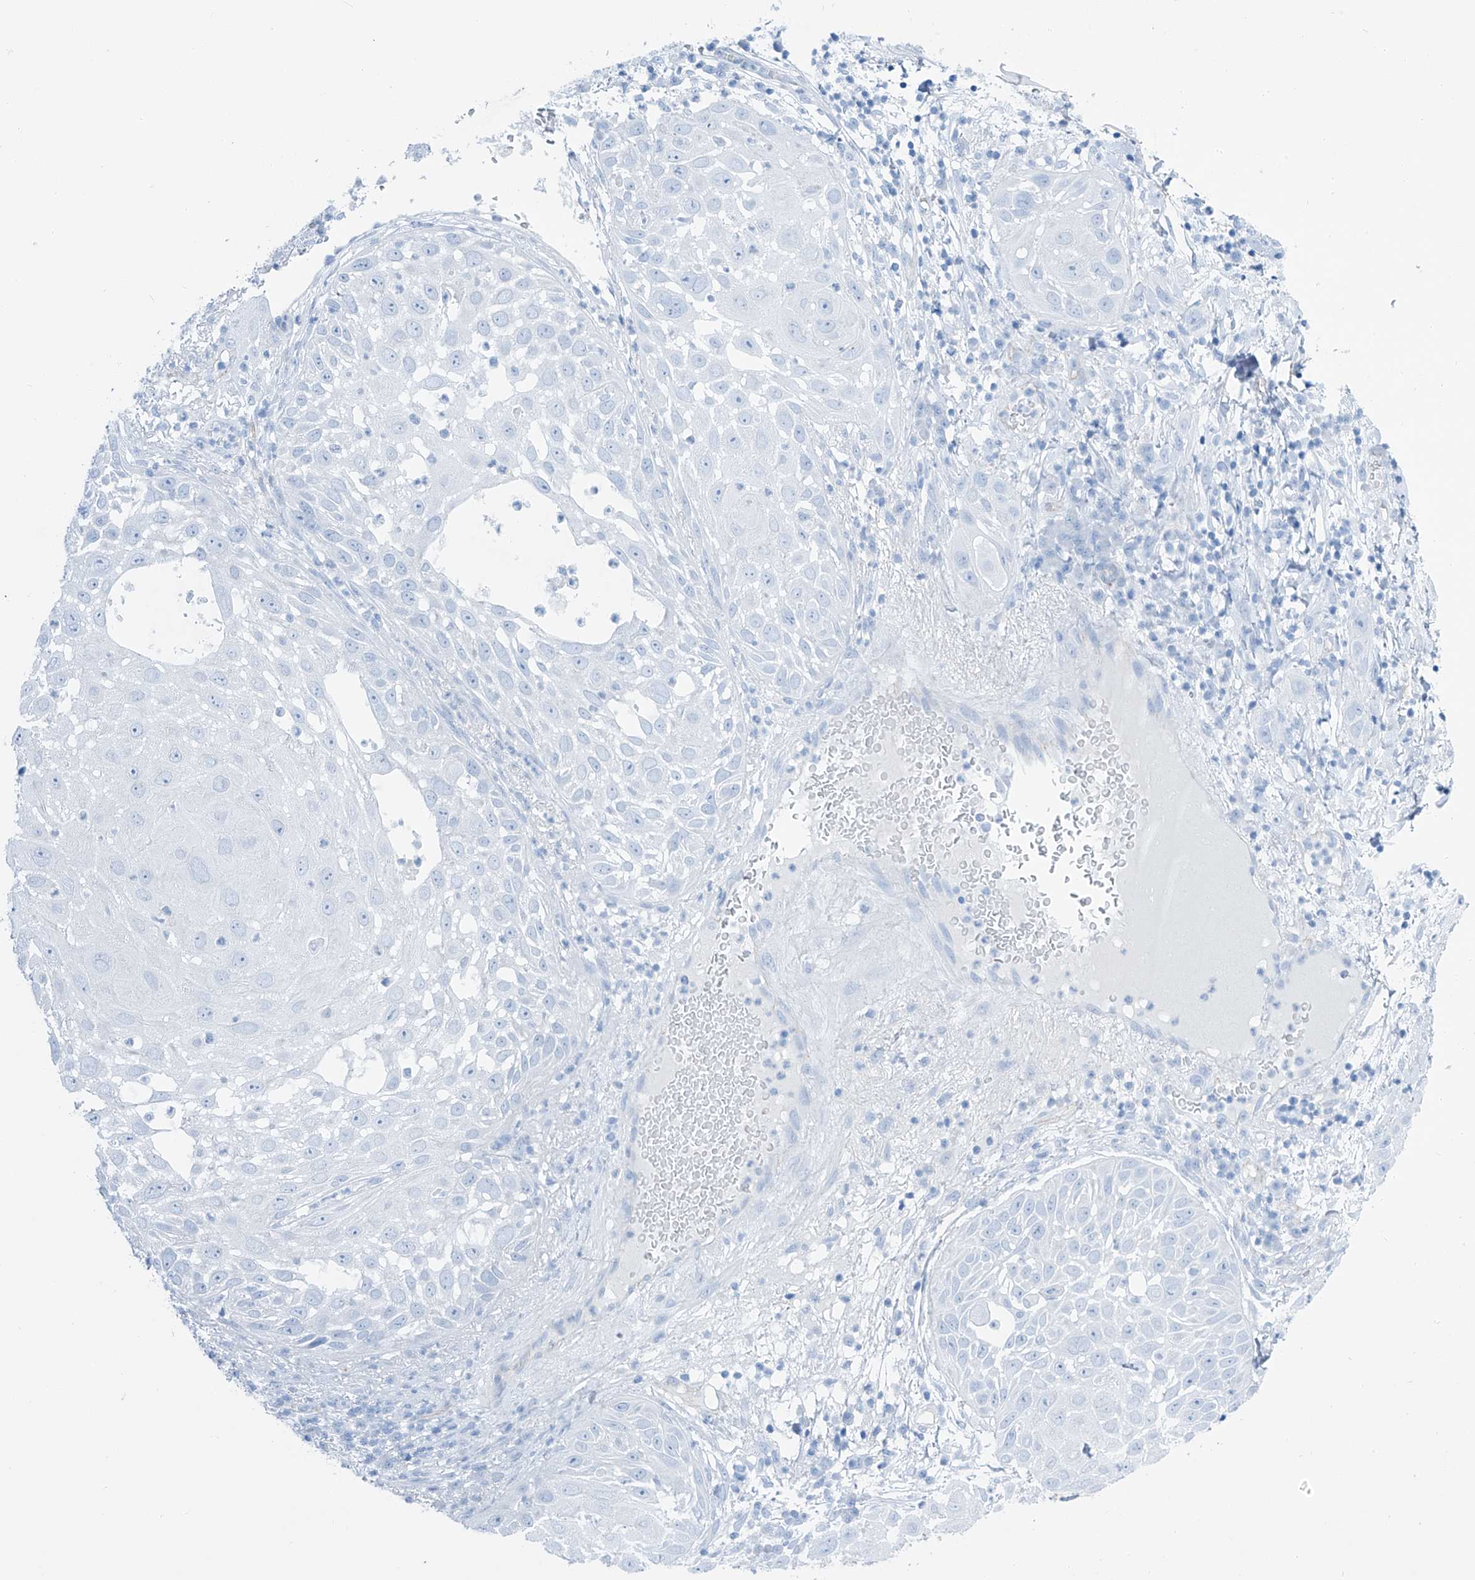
{"staining": {"intensity": "negative", "quantity": "none", "location": "none"}, "tissue": "skin cancer", "cell_type": "Tumor cells", "image_type": "cancer", "snomed": [{"axis": "morphology", "description": "Squamous cell carcinoma, NOS"}, {"axis": "topography", "description": "Skin"}], "caption": "This is a histopathology image of IHC staining of skin cancer, which shows no positivity in tumor cells. (Stains: DAB immunohistochemistry with hematoxylin counter stain, Microscopy: brightfield microscopy at high magnification).", "gene": "MAGI1", "patient": {"sex": "female", "age": 44}}